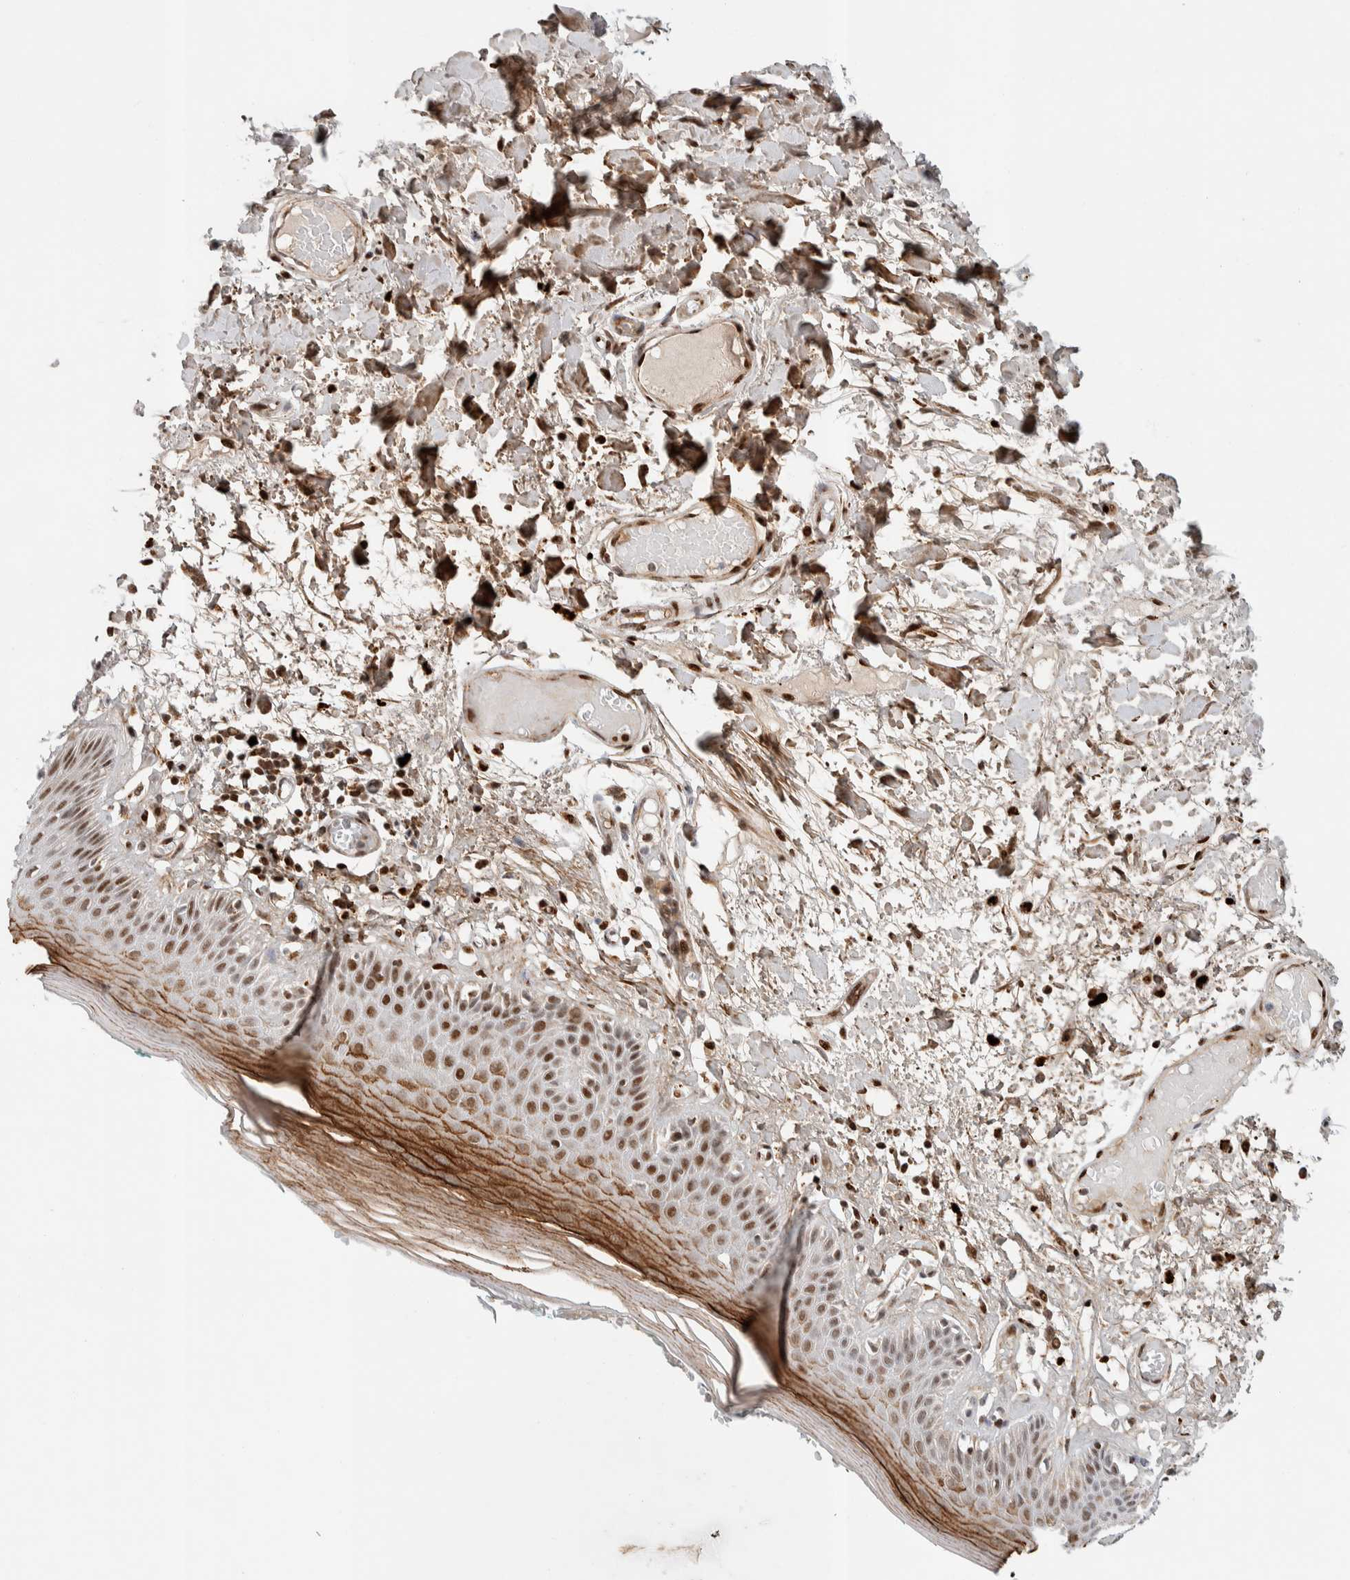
{"staining": {"intensity": "strong", "quantity": "25%-75%", "location": "cytoplasmic/membranous,nuclear"}, "tissue": "skin", "cell_type": "Epidermal cells", "image_type": "normal", "snomed": [{"axis": "morphology", "description": "Normal tissue, NOS"}, {"axis": "topography", "description": "Vulva"}], "caption": "The photomicrograph reveals staining of benign skin, revealing strong cytoplasmic/membranous,nuclear protein staining (brown color) within epidermal cells.", "gene": "TSPAN32", "patient": {"sex": "female", "age": 73}}